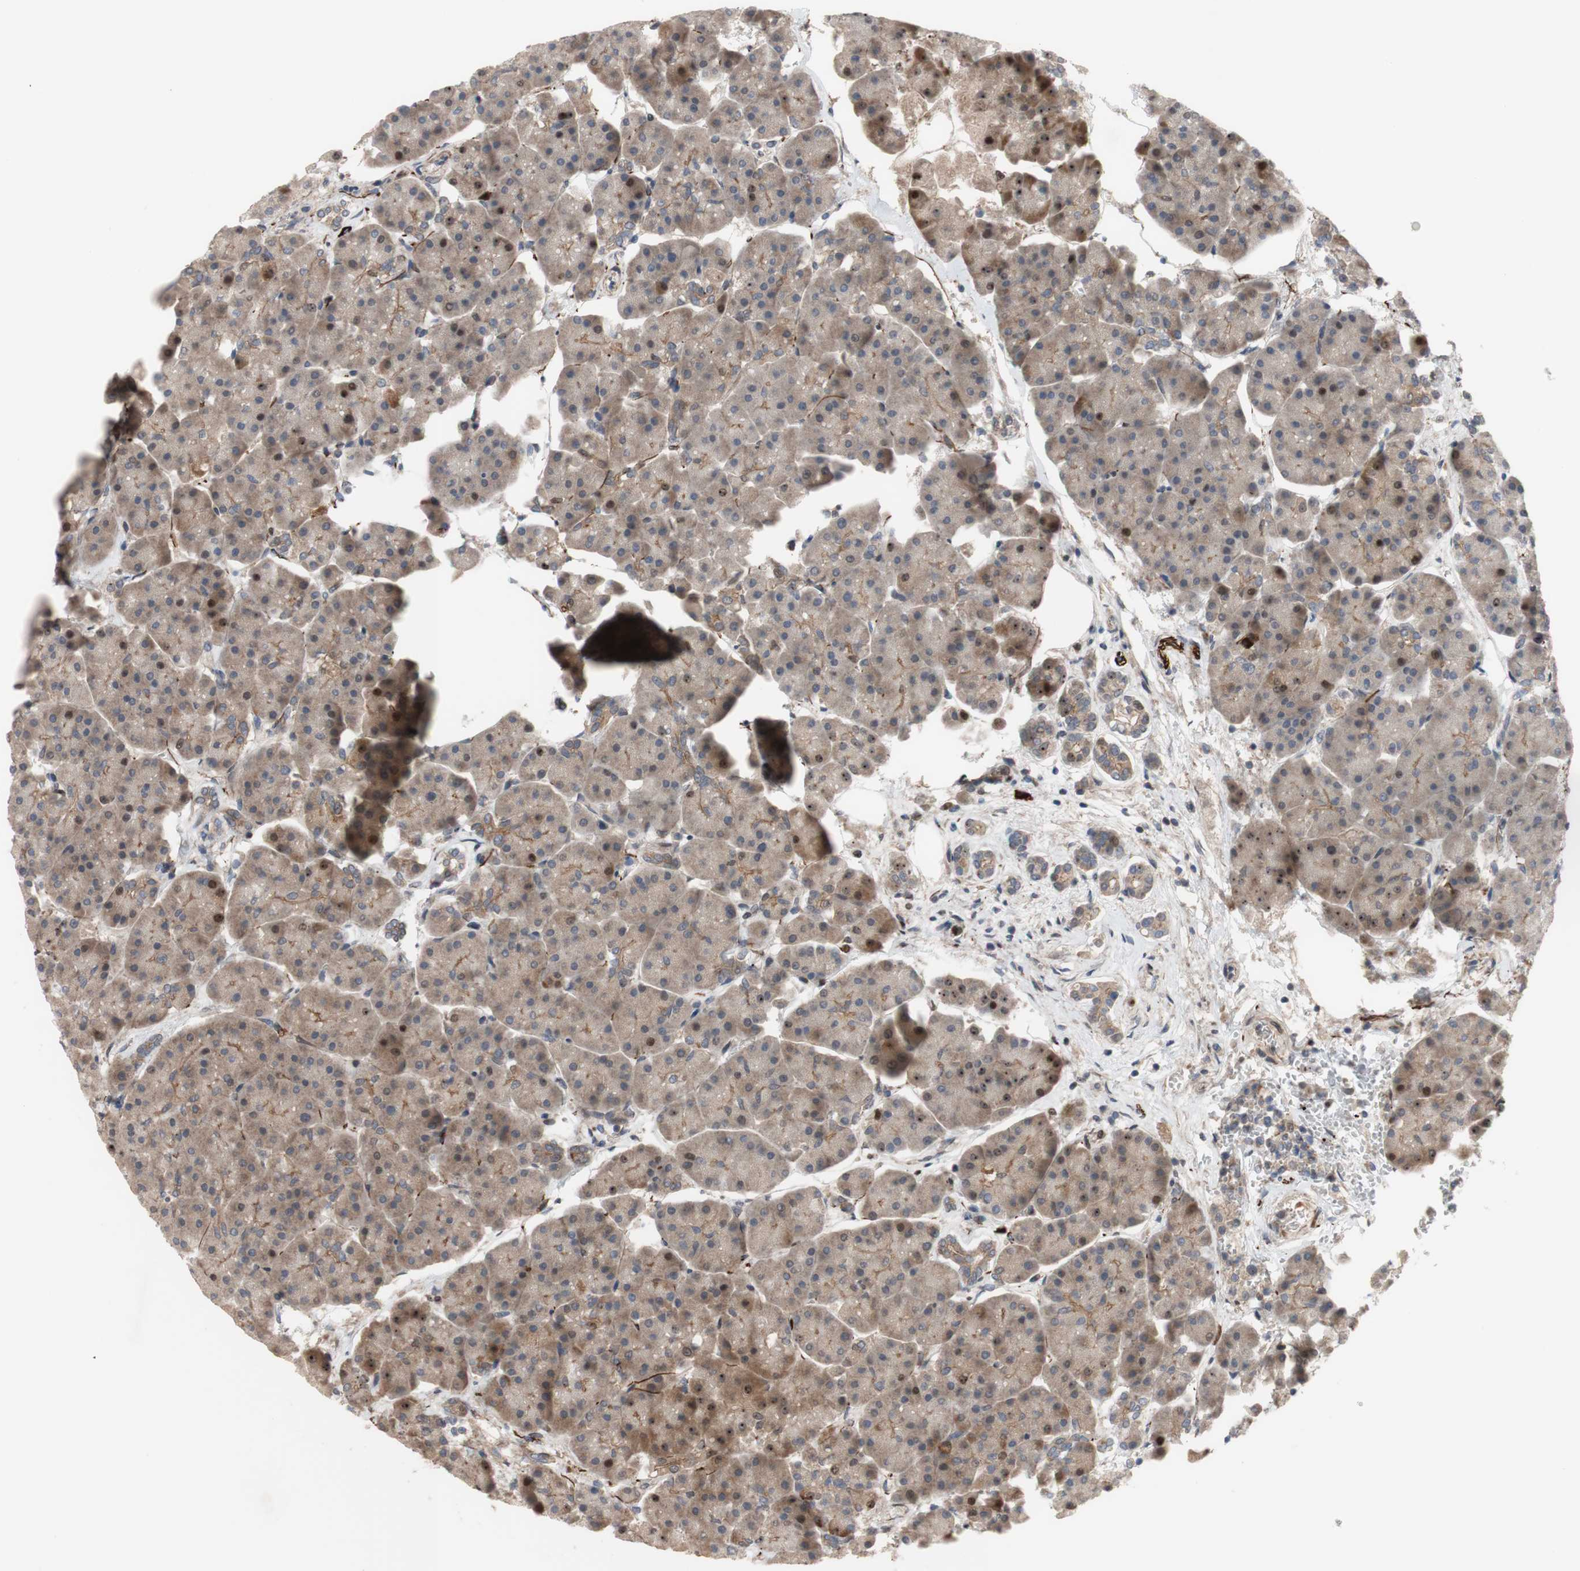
{"staining": {"intensity": "strong", "quantity": "<25%", "location": "cytoplasmic/membranous,nuclear"}, "tissue": "pancreas", "cell_type": "Exocrine glandular cells", "image_type": "normal", "snomed": [{"axis": "morphology", "description": "Normal tissue, NOS"}, {"axis": "topography", "description": "Pancreas"}], "caption": "A histopathology image of human pancreas stained for a protein demonstrates strong cytoplasmic/membranous,nuclear brown staining in exocrine glandular cells.", "gene": "OAZ1", "patient": {"sex": "female", "age": 70}}